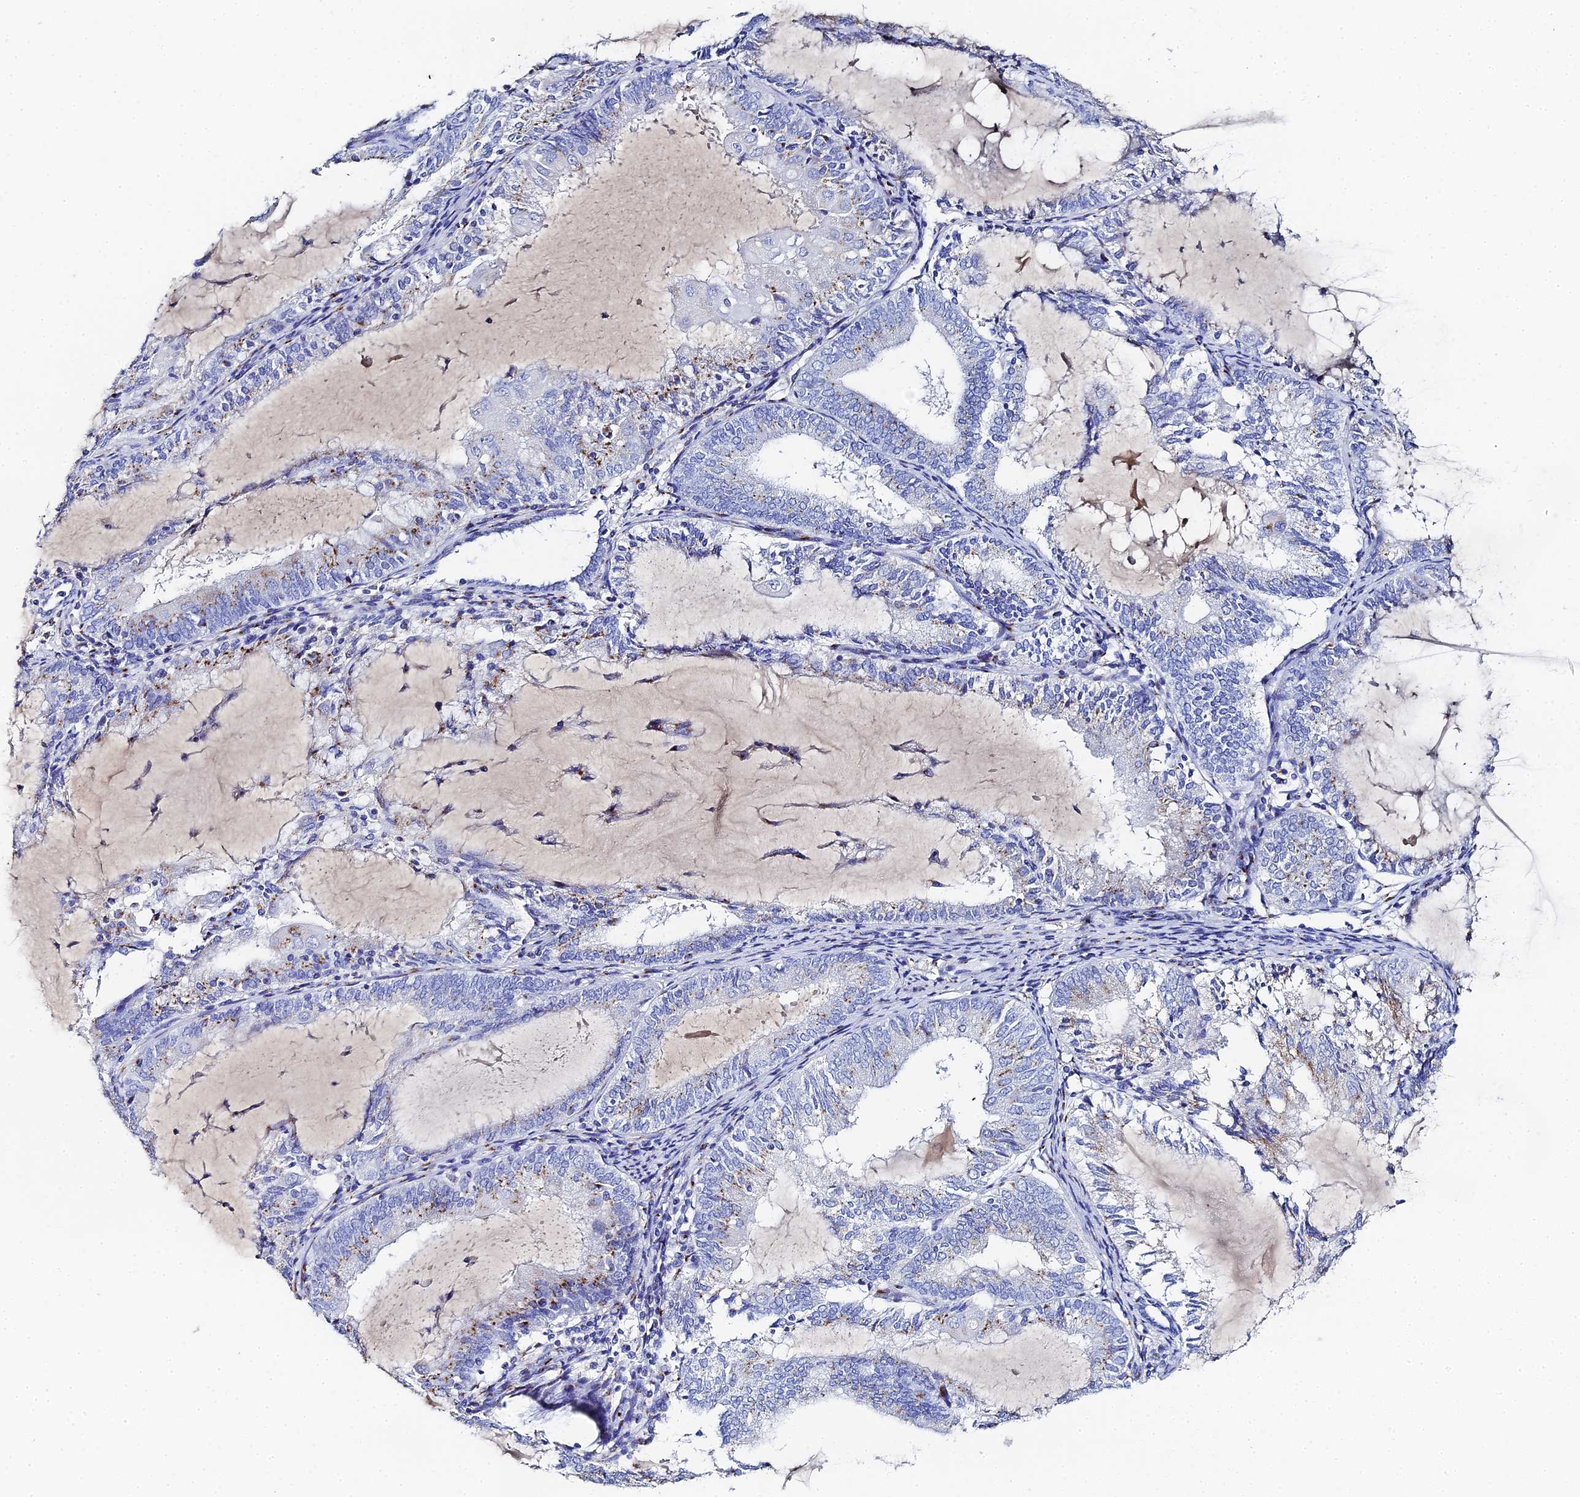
{"staining": {"intensity": "moderate", "quantity": "<25%", "location": "cytoplasmic/membranous"}, "tissue": "endometrial cancer", "cell_type": "Tumor cells", "image_type": "cancer", "snomed": [{"axis": "morphology", "description": "Adenocarcinoma, NOS"}, {"axis": "topography", "description": "Endometrium"}], "caption": "Tumor cells reveal low levels of moderate cytoplasmic/membranous staining in approximately <25% of cells in human endometrial cancer. The protein of interest is shown in brown color, while the nuclei are stained blue.", "gene": "ENSG00000268674", "patient": {"sex": "female", "age": 81}}